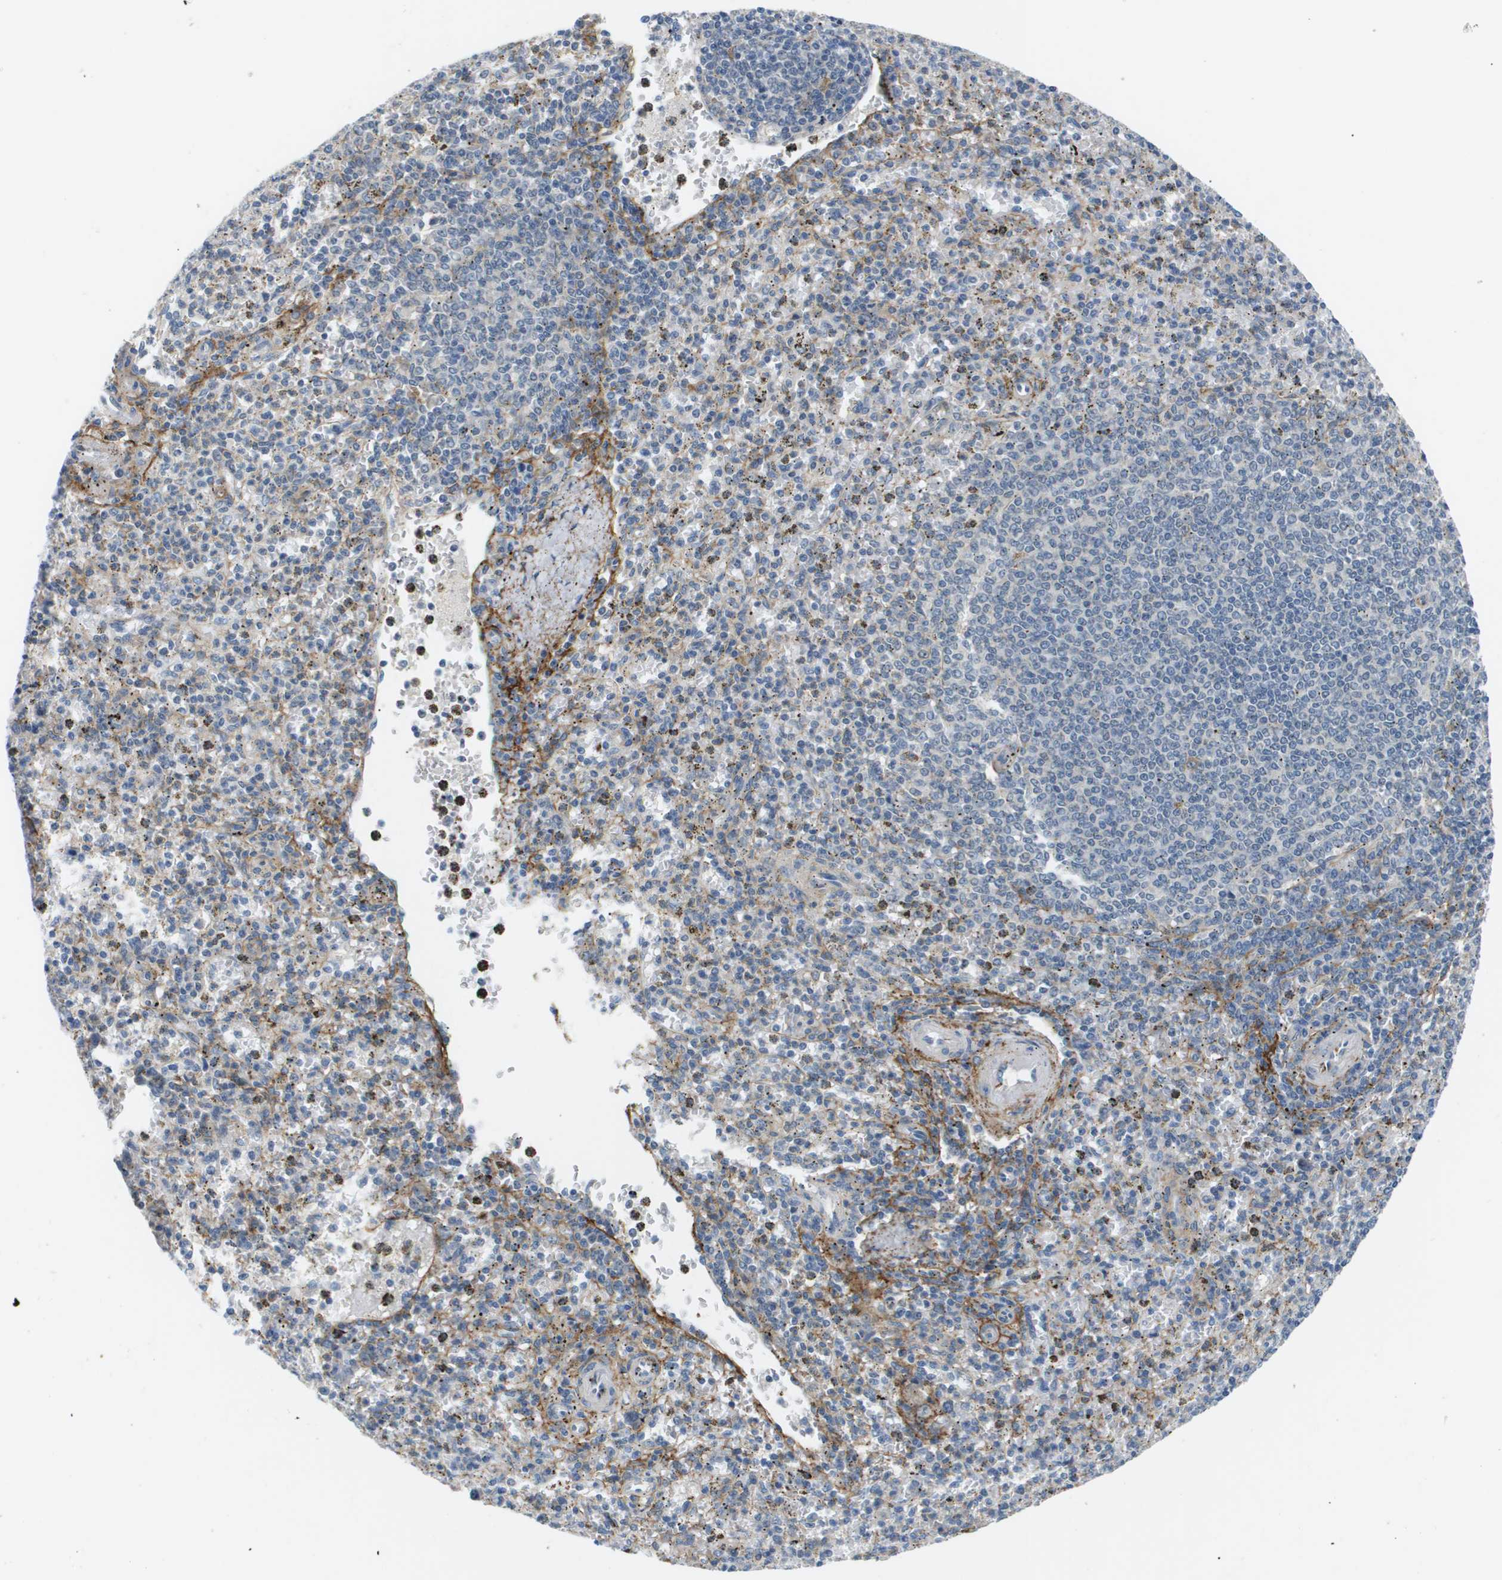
{"staining": {"intensity": "negative", "quantity": "none", "location": "none"}, "tissue": "spleen", "cell_type": "Cells in red pulp", "image_type": "normal", "snomed": [{"axis": "morphology", "description": "Normal tissue, NOS"}, {"axis": "topography", "description": "Spleen"}], "caption": "The immunohistochemistry image has no significant staining in cells in red pulp of spleen.", "gene": "OTUD5", "patient": {"sex": "male", "age": 72}}